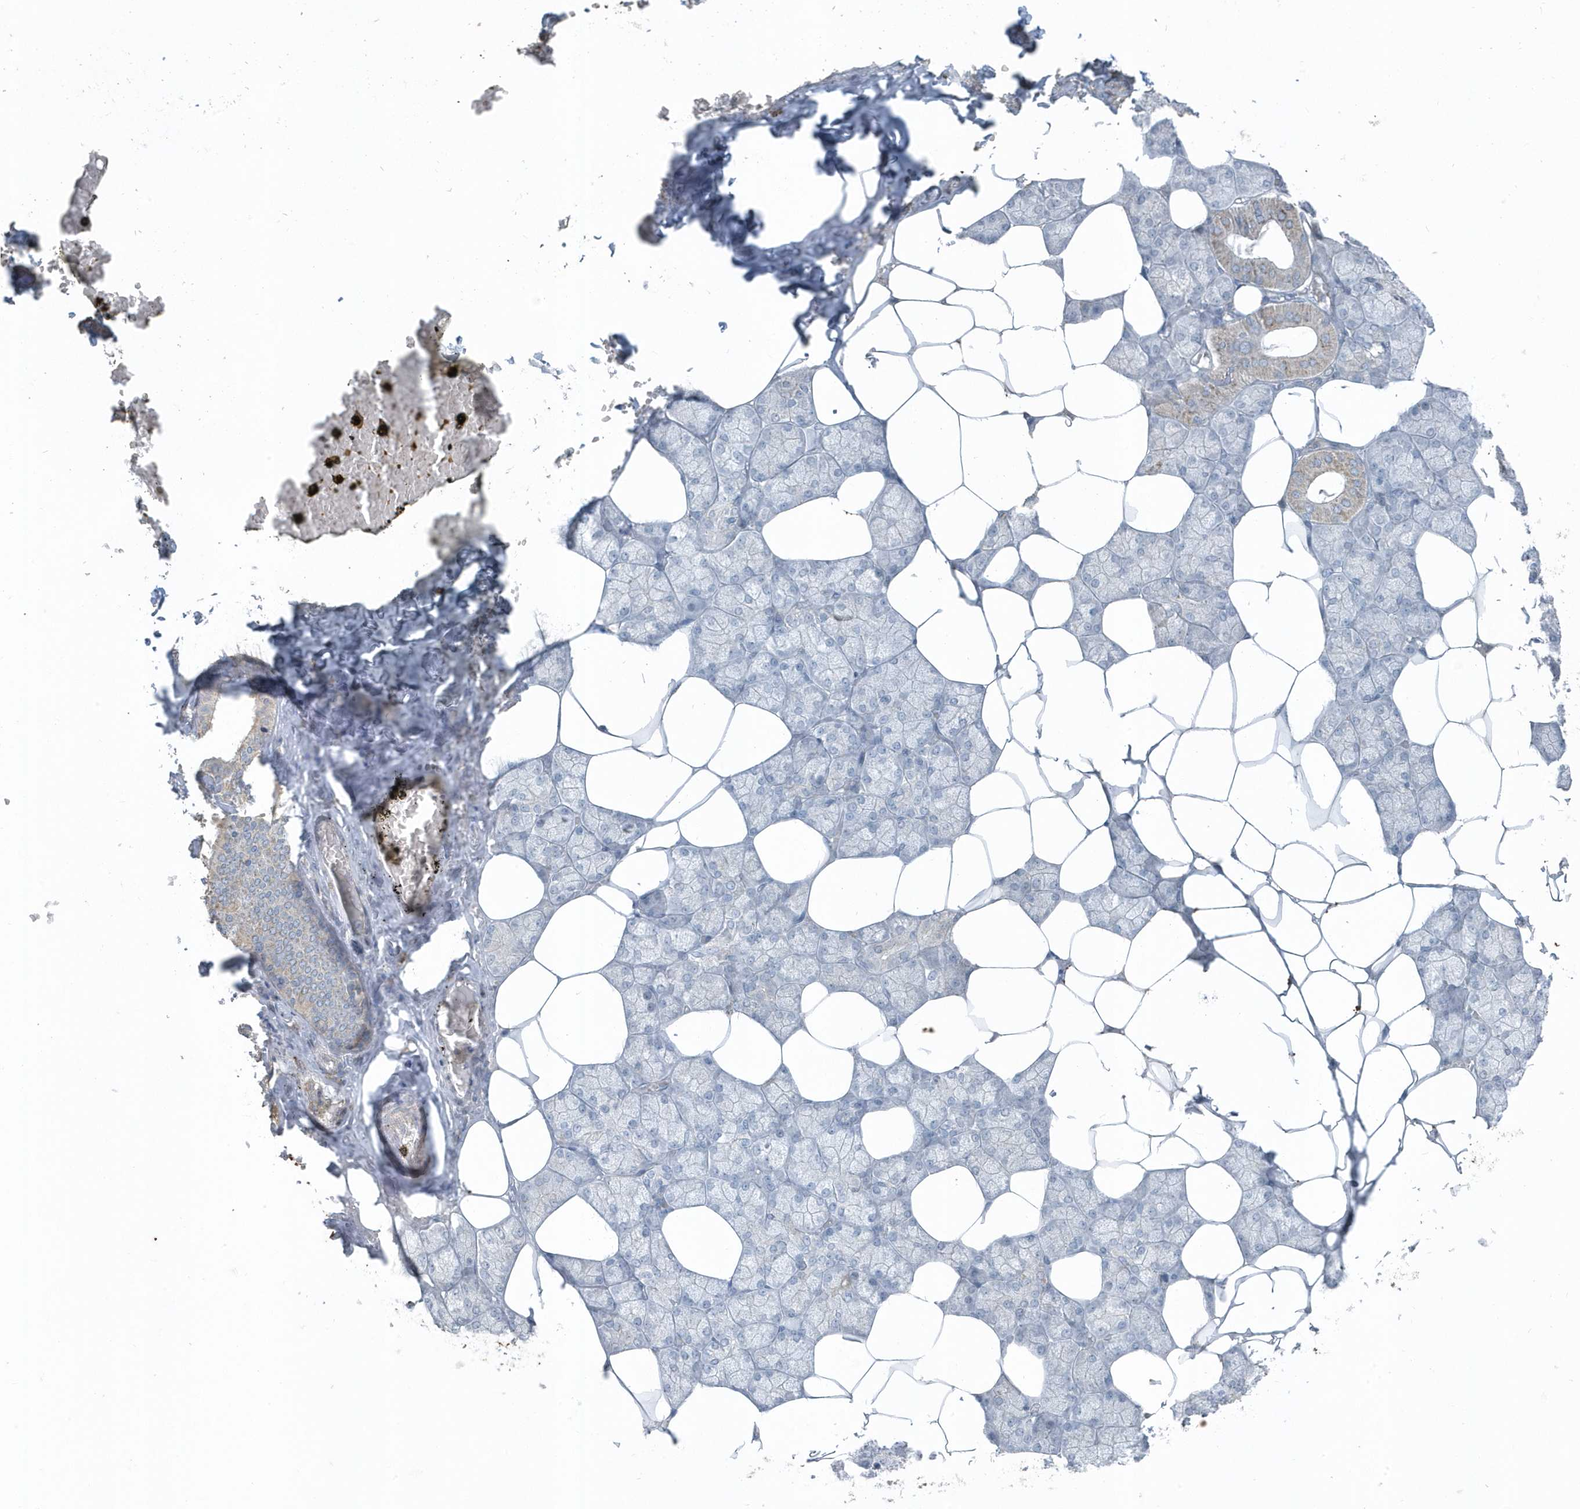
{"staining": {"intensity": "moderate", "quantity": "<25%", "location": "cytoplasmic/membranous"}, "tissue": "salivary gland", "cell_type": "Glandular cells", "image_type": "normal", "snomed": [{"axis": "morphology", "description": "Normal tissue, NOS"}, {"axis": "topography", "description": "Salivary gland"}], "caption": "Glandular cells exhibit low levels of moderate cytoplasmic/membranous staining in about <25% of cells in unremarkable salivary gland.", "gene": "ACTC1", "patient": {"sex": "male", "age": 62}}